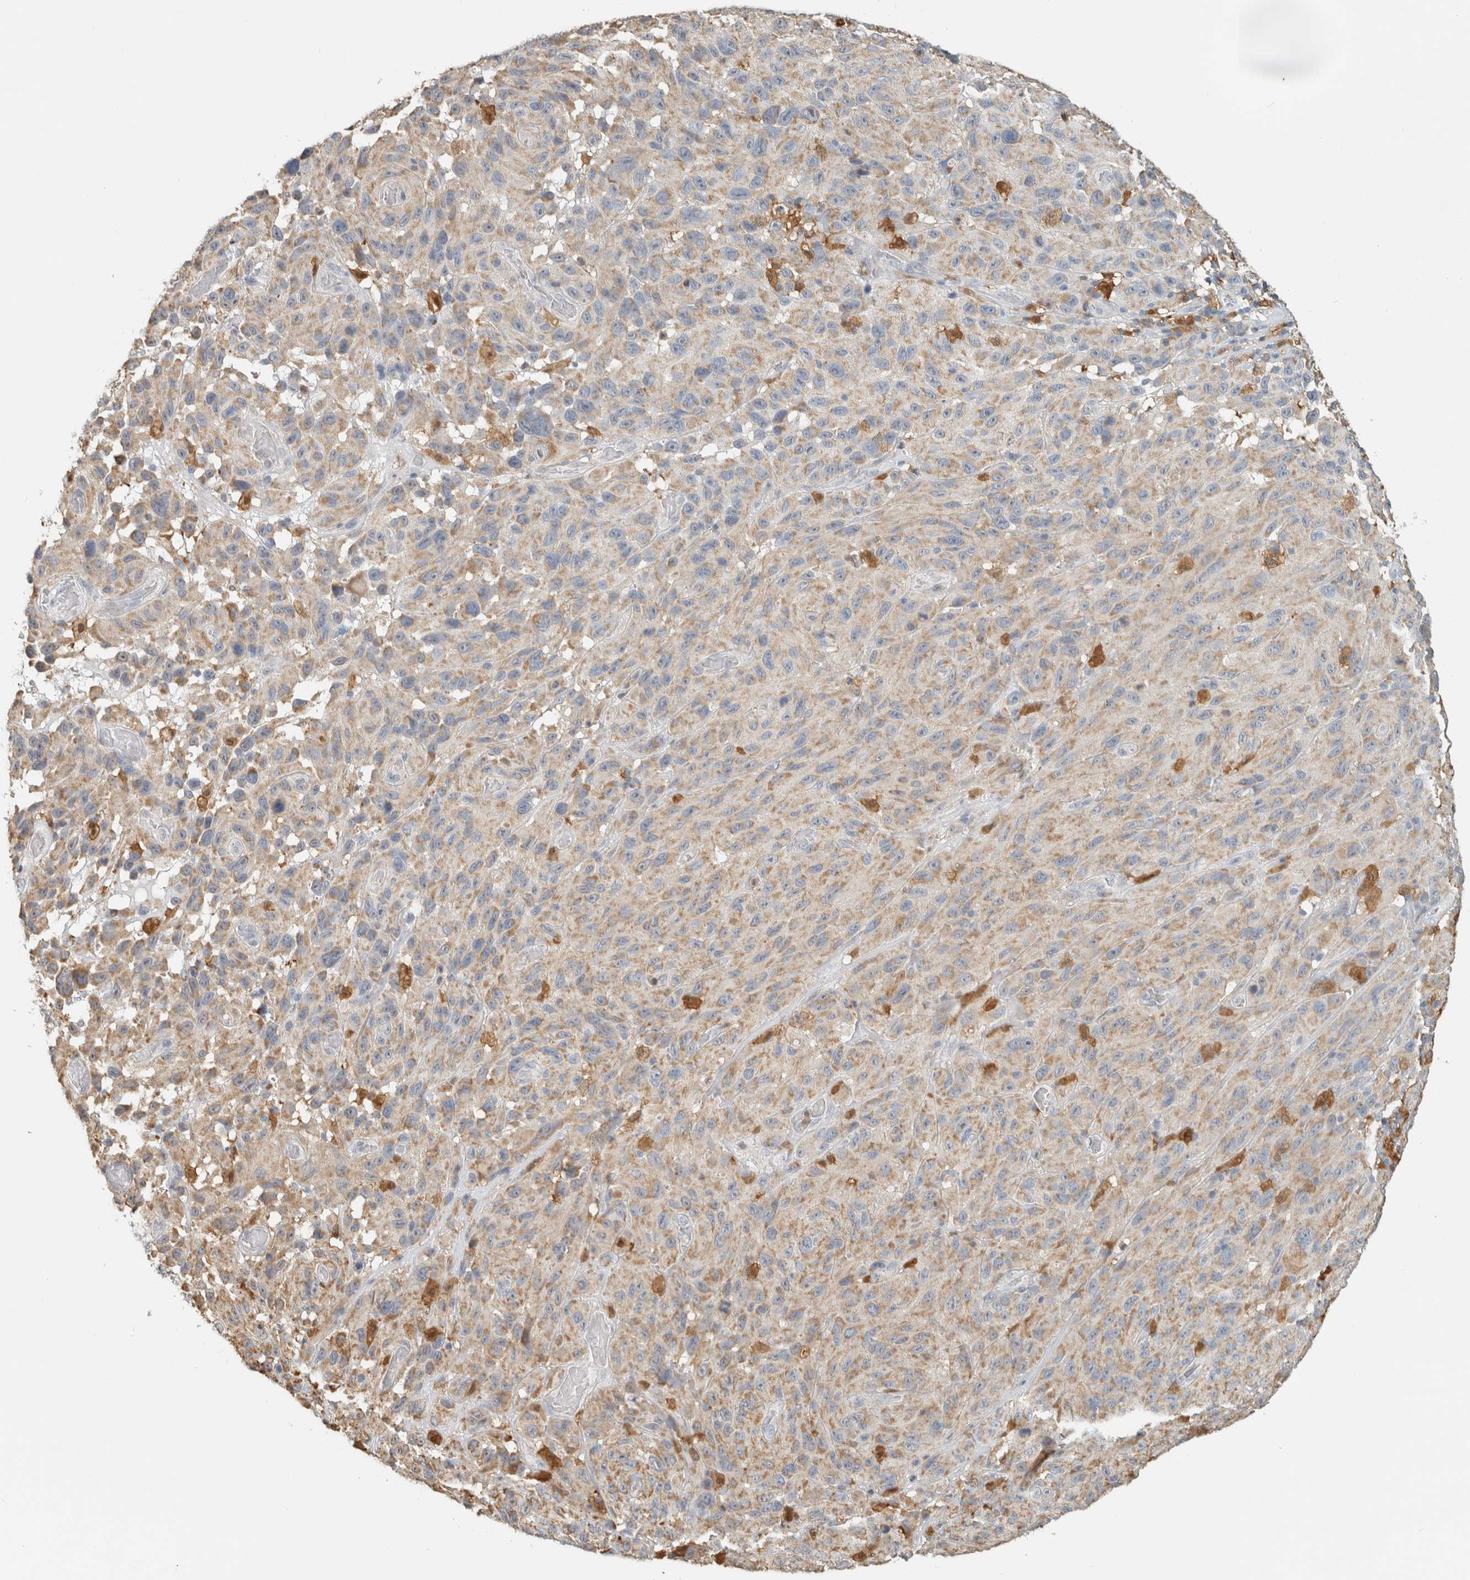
{"staining": {"intensity": "weak", "quantity": "<25%", "location": "cytoplasmic/membranous"}, "tissue": "melanoma", "cell_type": "Tumor cells", "image_type": "cancer", "snomed": [{"axis": "morphology", "description": "Malignant melanoma, NOS"}, {"axis": "topography", "description": "Skin"}], "caption": "This is an immunohistochemistry (IHC) micrograph of malignant melanoma. There is no positivity in tumor cells.", "gene": "CAPG", "patient": {"sex": "male", "age": 66}}